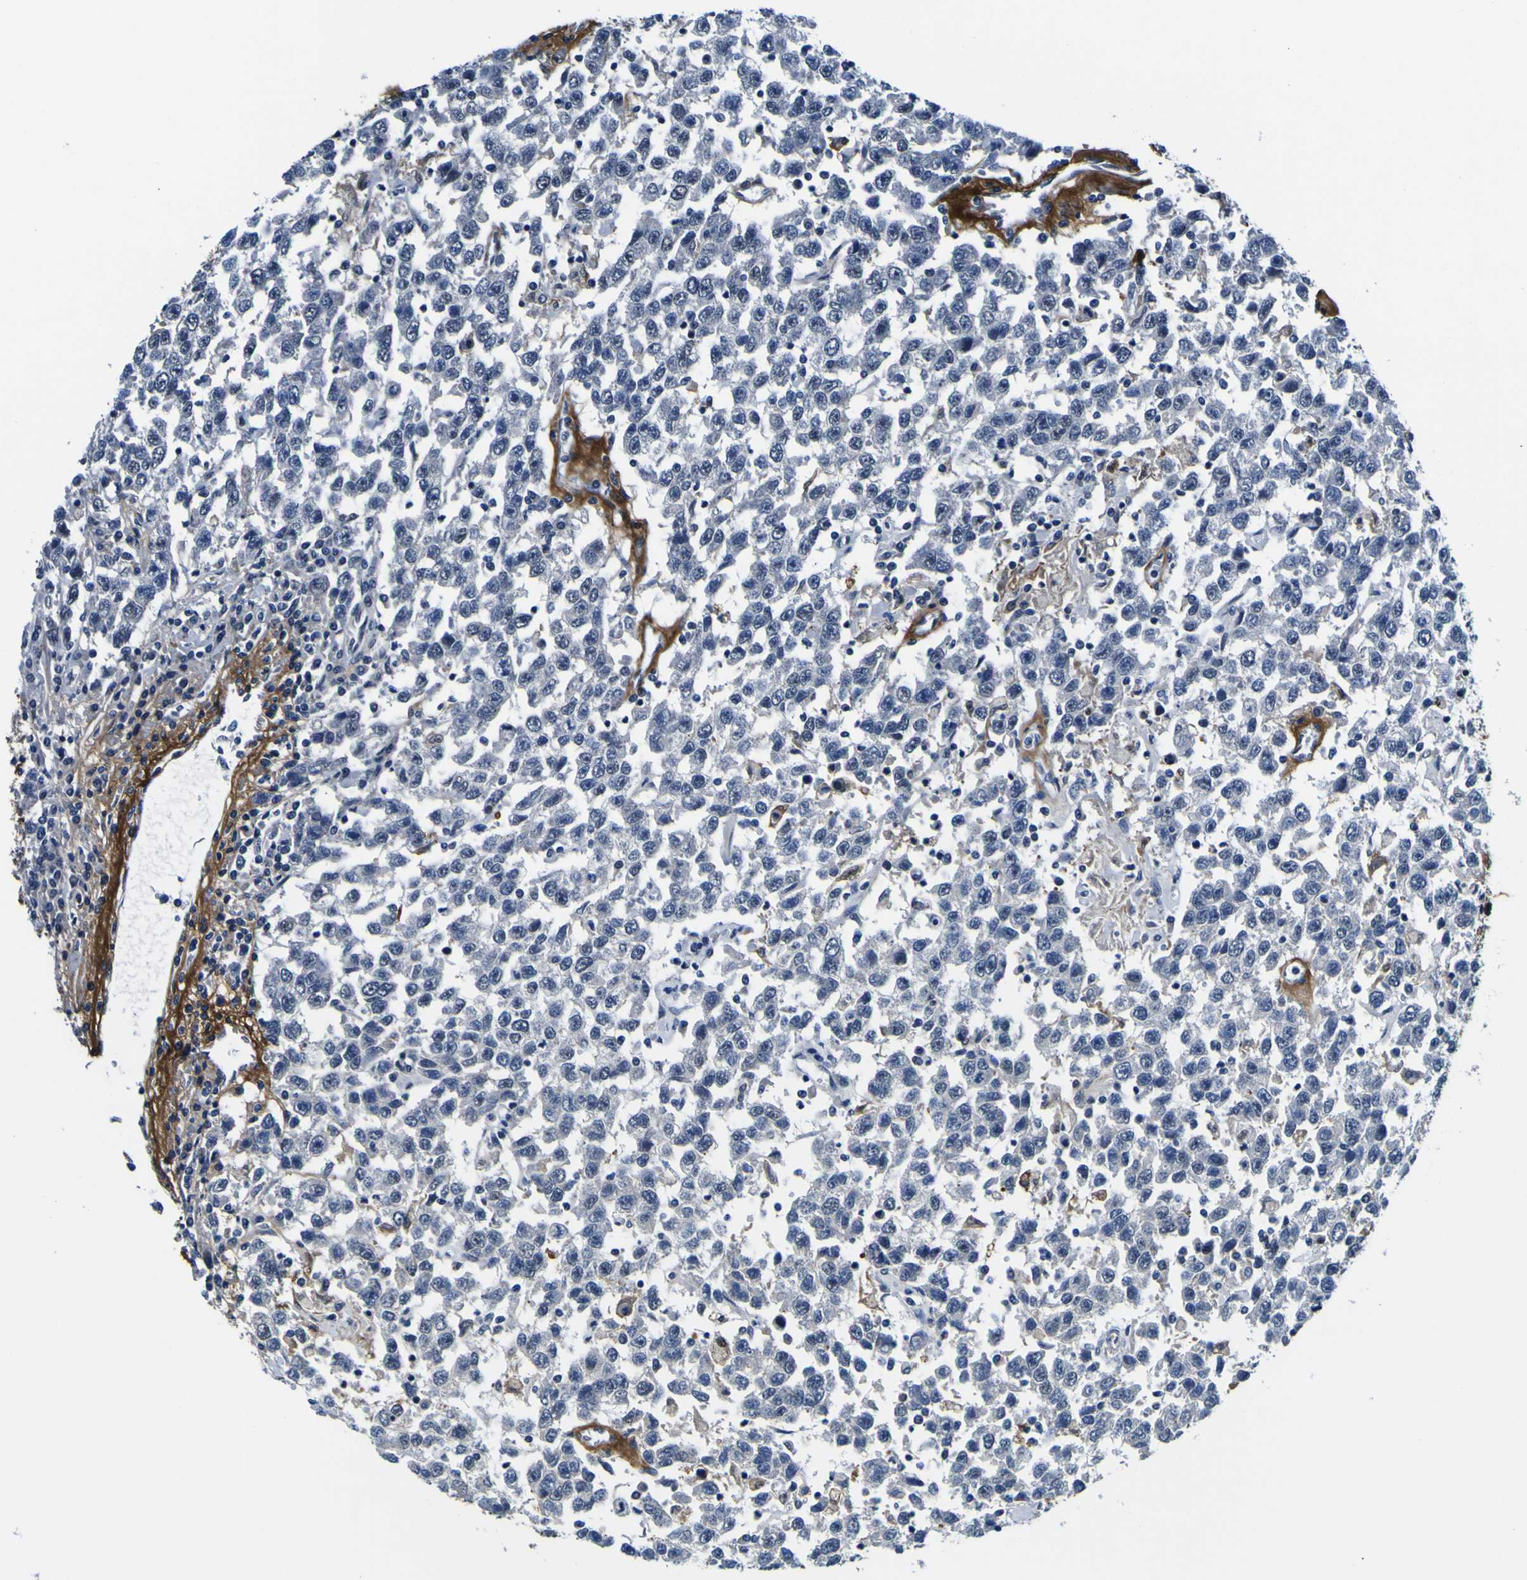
{"staining": {"intensity": "negative", "quantity": "none", "location": "none"}, "tissue": "testis cancer", "cell_type": "Tumor cells", "image_type": "cancer", "snomed": [{"axis": "morphology", "description": "Seminoma, NOS"}, {"axis": "topography", "description": "Testis"}], "caption": "The photomicrograph reveals no significant positivity in tumor cells of seminoma (testis). (Brightfield microscopy of DAB (3,3'-diaminobenzidine) immunohistochemistry at high magnification).", "gene": "POSTN", "patient": {"sex": "male", "age": 41}}